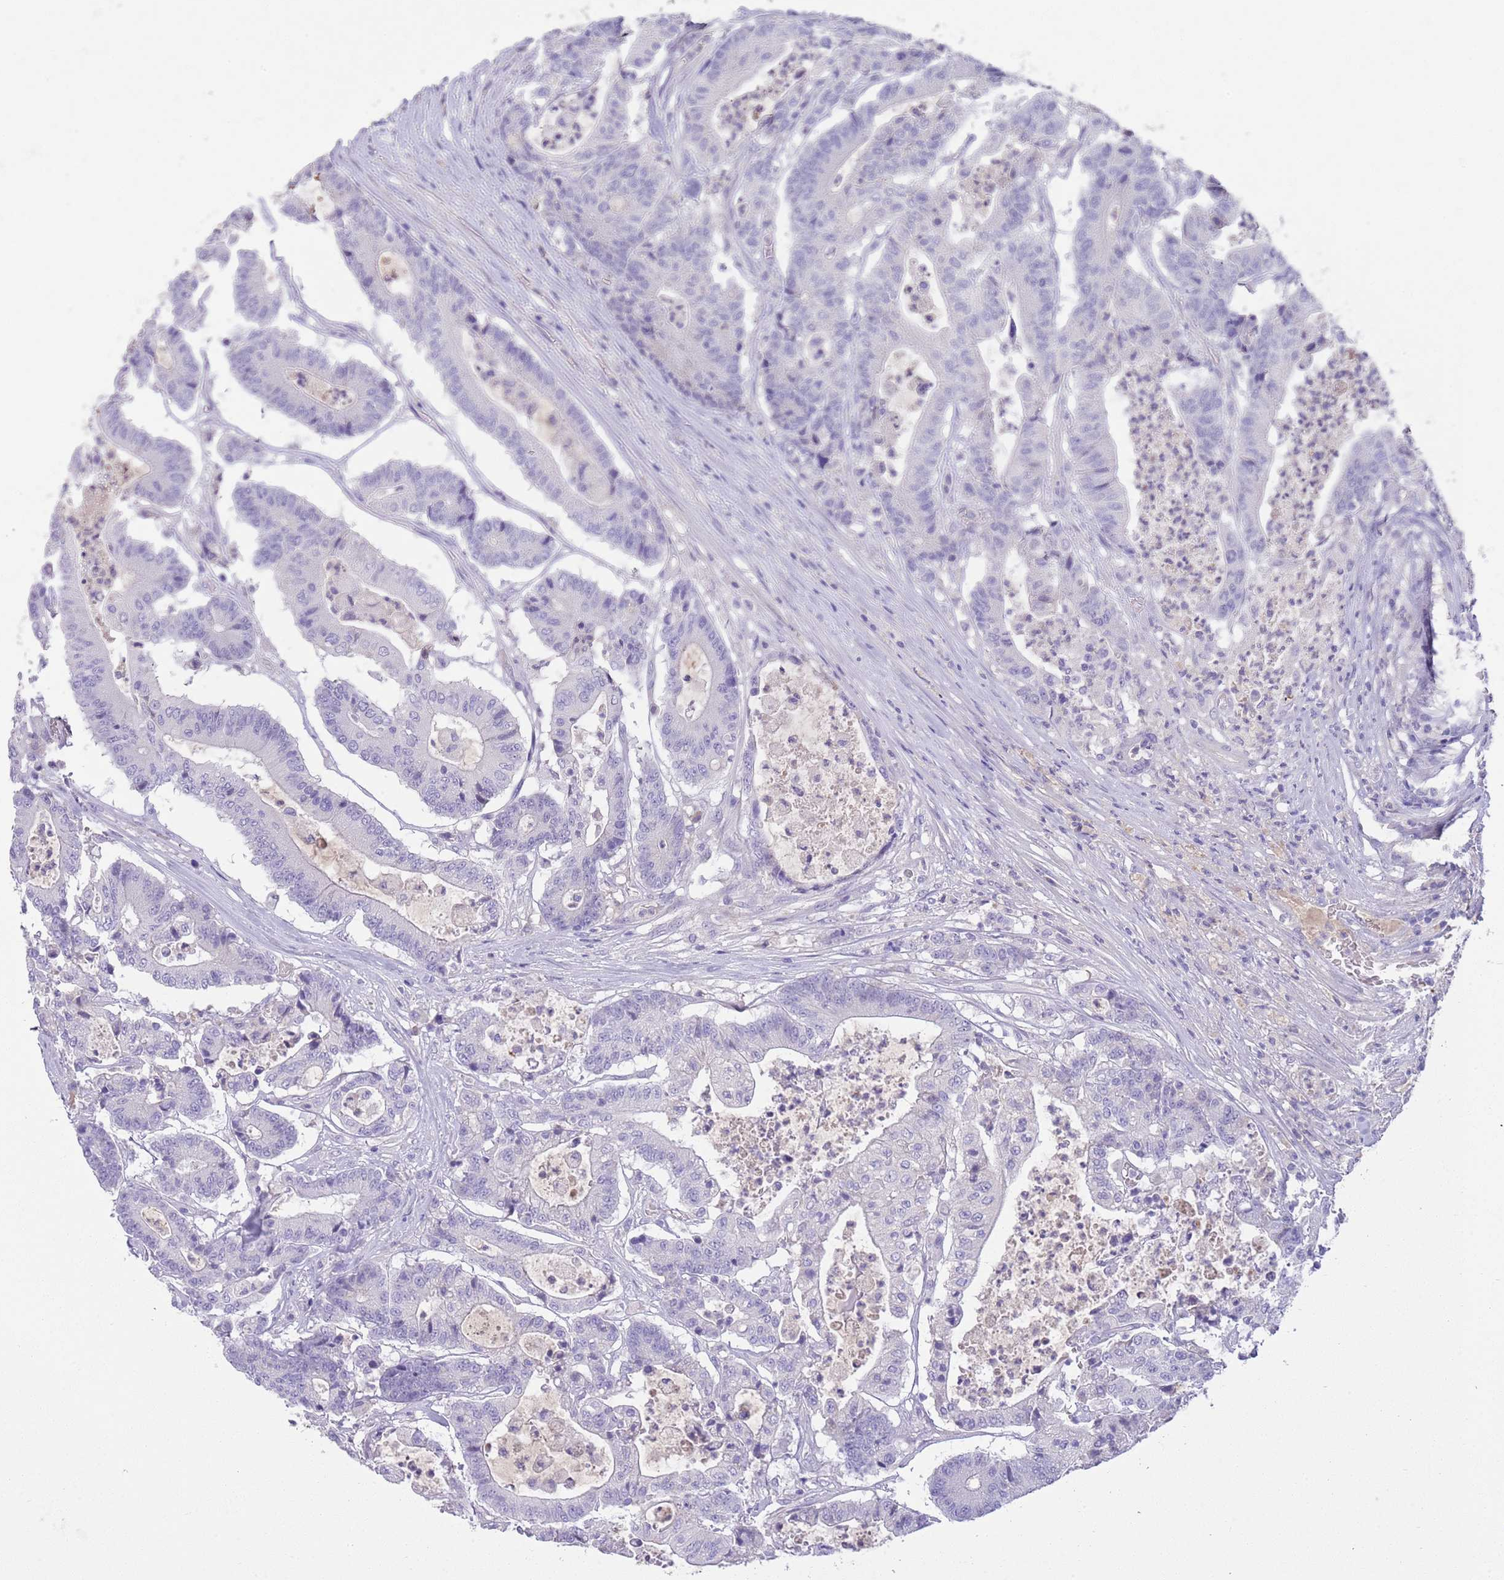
{"staining": {"intensity": "negative", "quantity": "none", "location": "none"}, "tissue": "colorectal cancer", "cell_type": "Tumor cells", "image_type": "cancer", "snomed": [{"axis": "morphology", "description": "Adenocarcinoma, NOS"}, {"axis": "topography", "description": "Colon"}], "caption": "This image is of colorectal cancer stained with immunohistochemistry to label a protein in brown with the nuclei are counter-stained blue. There is no expression in tumor cells.", "gene": "IGFL4", "patient": {"sex": "female", "age": 84}}